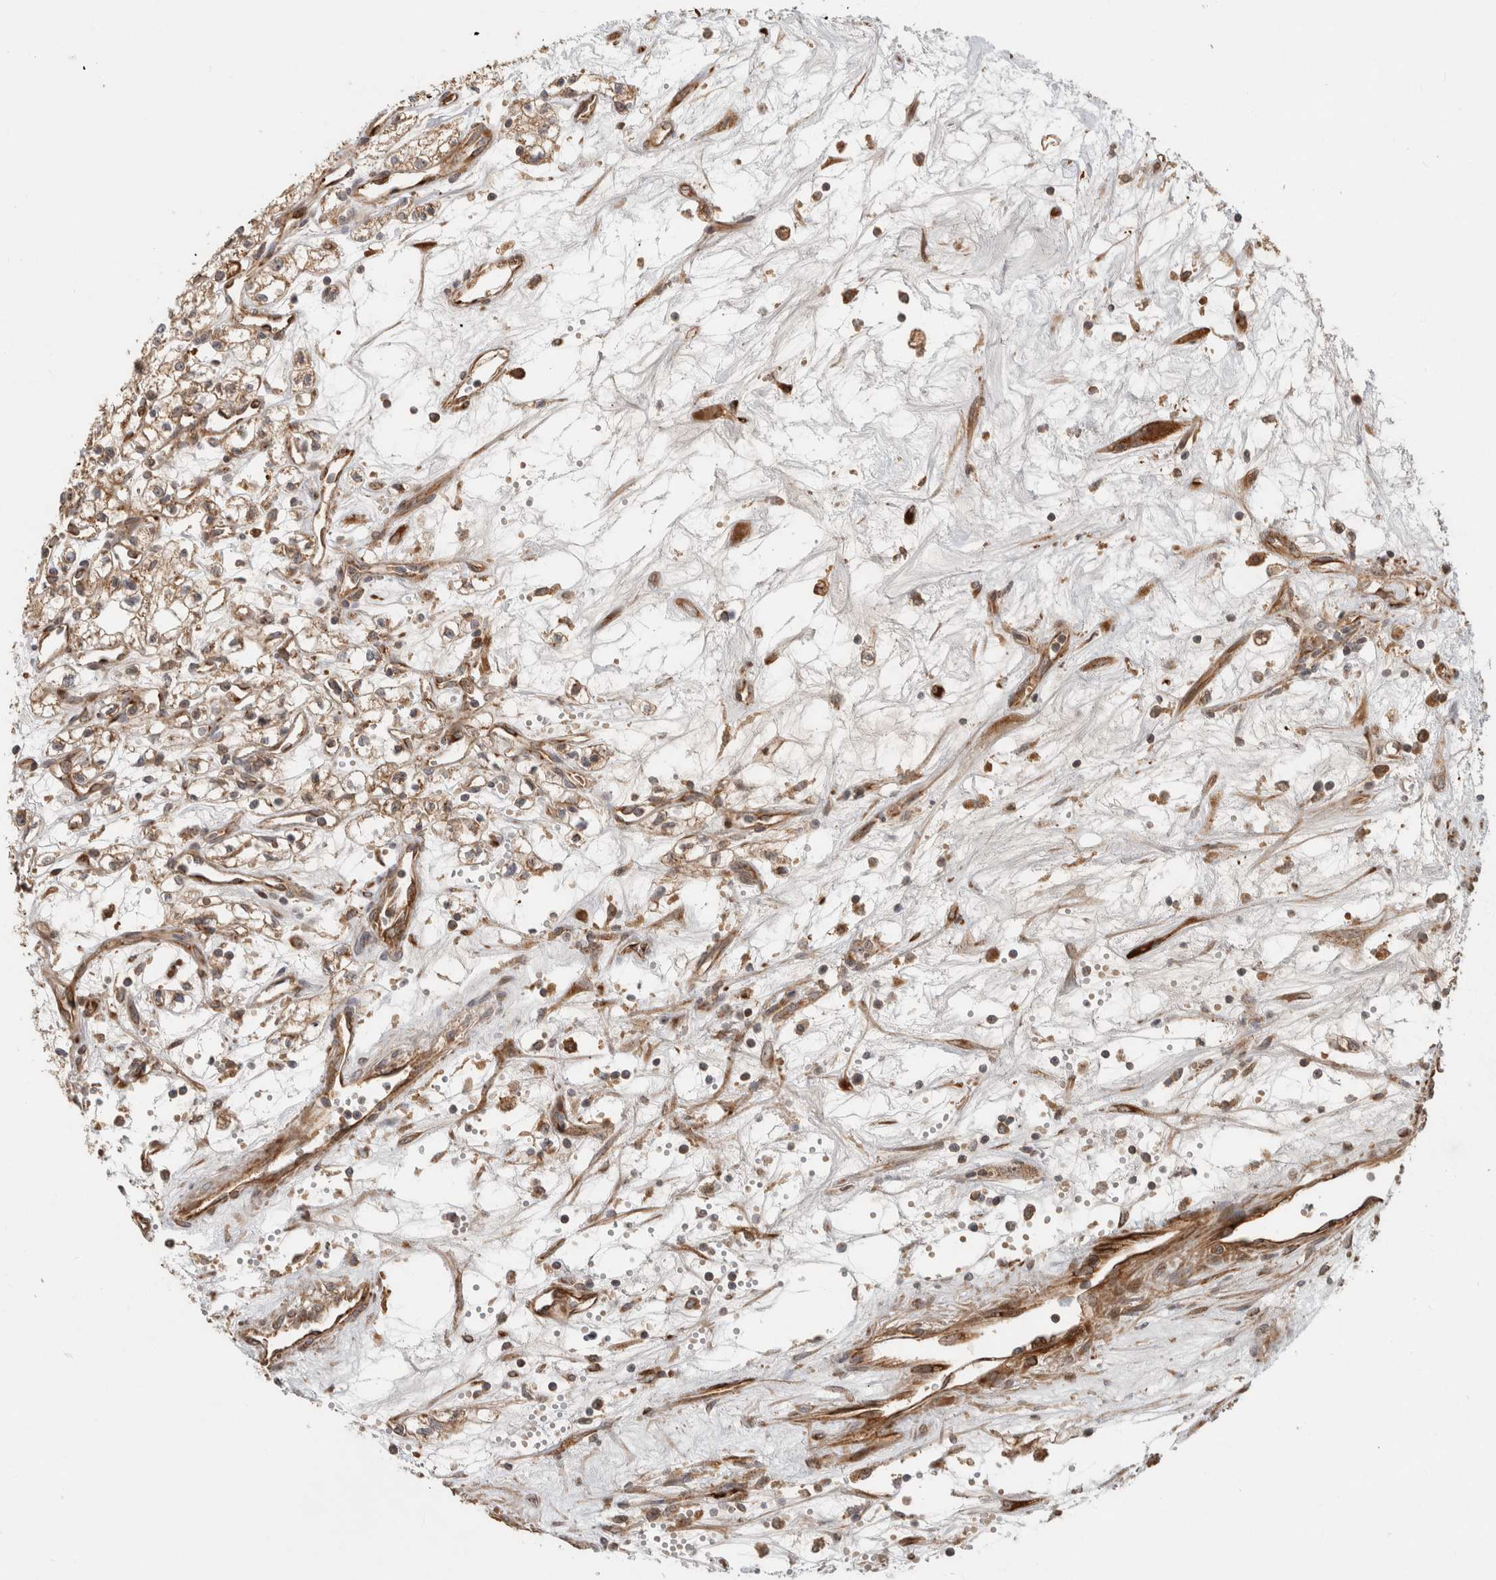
{"staining": {"intensity": "moderate", "quantity": ">75%", "location": "cytoplasmic/membranous"}, "tissue": "renal cancer", "cell_type": "Tumor cells", "image_type": "cancer", "snomed": [{"axis": "morphology", "description": "Adenocarcinoma, NOS"}, {"axis": "topography", "description": "Kidney"}], "caption": "An IHC micrograph of tumor tissue is shown. Protein staining in brown labels moderate cytoplasmic/membranous positivity in adenocarcinoma (renal) within tumor cells.", "gene": "TUBD1", "patient": {"sex": "male", "age": 59}}